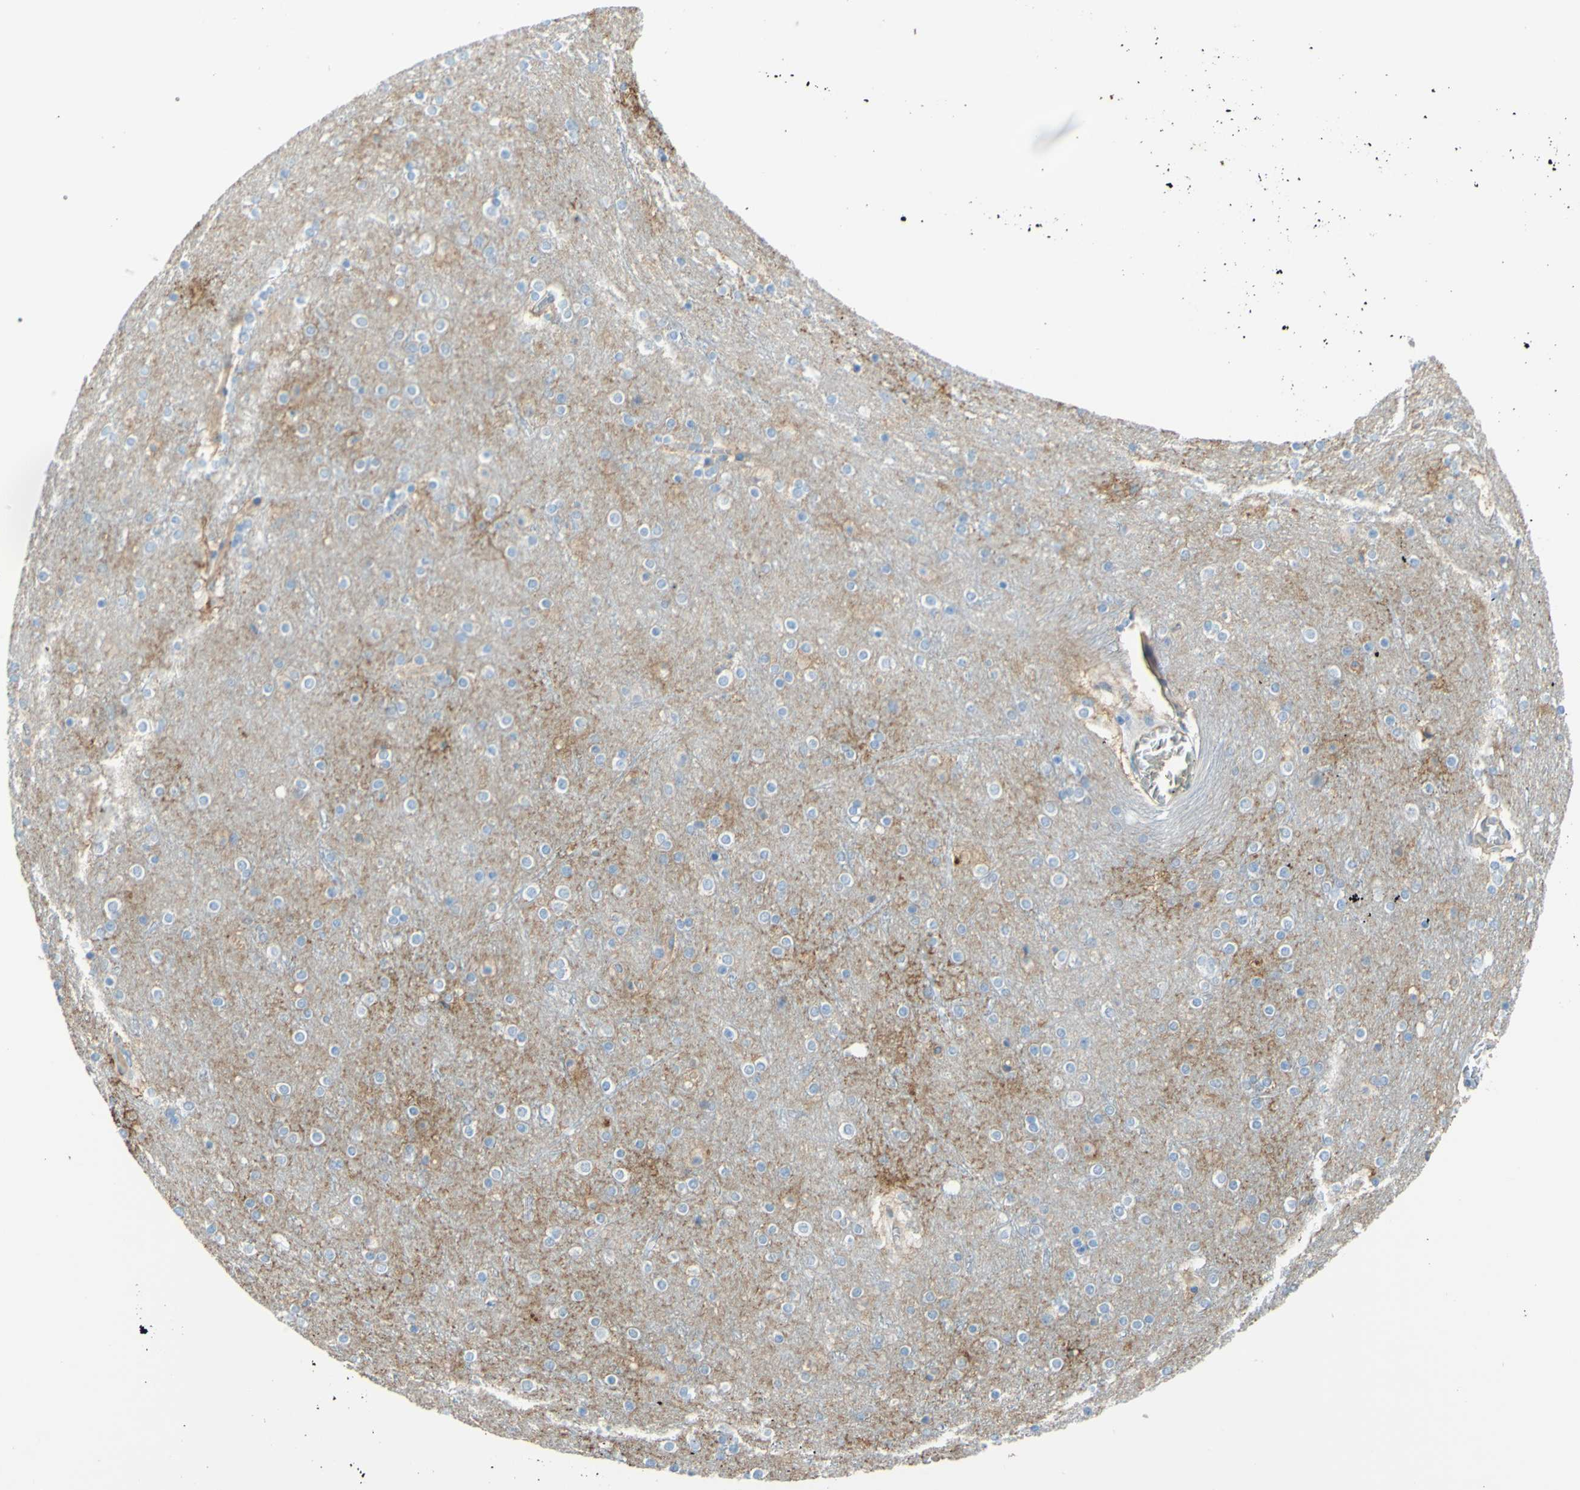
{"staining": {"intensity": "weak", "quantity": ">75%", "location": "cytoplasmic/membranous"}, "tissue": "cerebral cortex", "cell_type": "Endothelial cells", "image_type": "normal", "snomed": [{"axis": "morphology", "description": "Normal tissue, NOS"}, {"axis": "topography", "description": "Cerebral cortex"}], "caption": "Immunohistochemistry of benign human cerebral cortex shows low levels of weak cytoplasmic/membranous positivity in about >75% of endothelial cells.", "gene": "SLC1A2", "patient": {"sex": "female", "age": 54}}